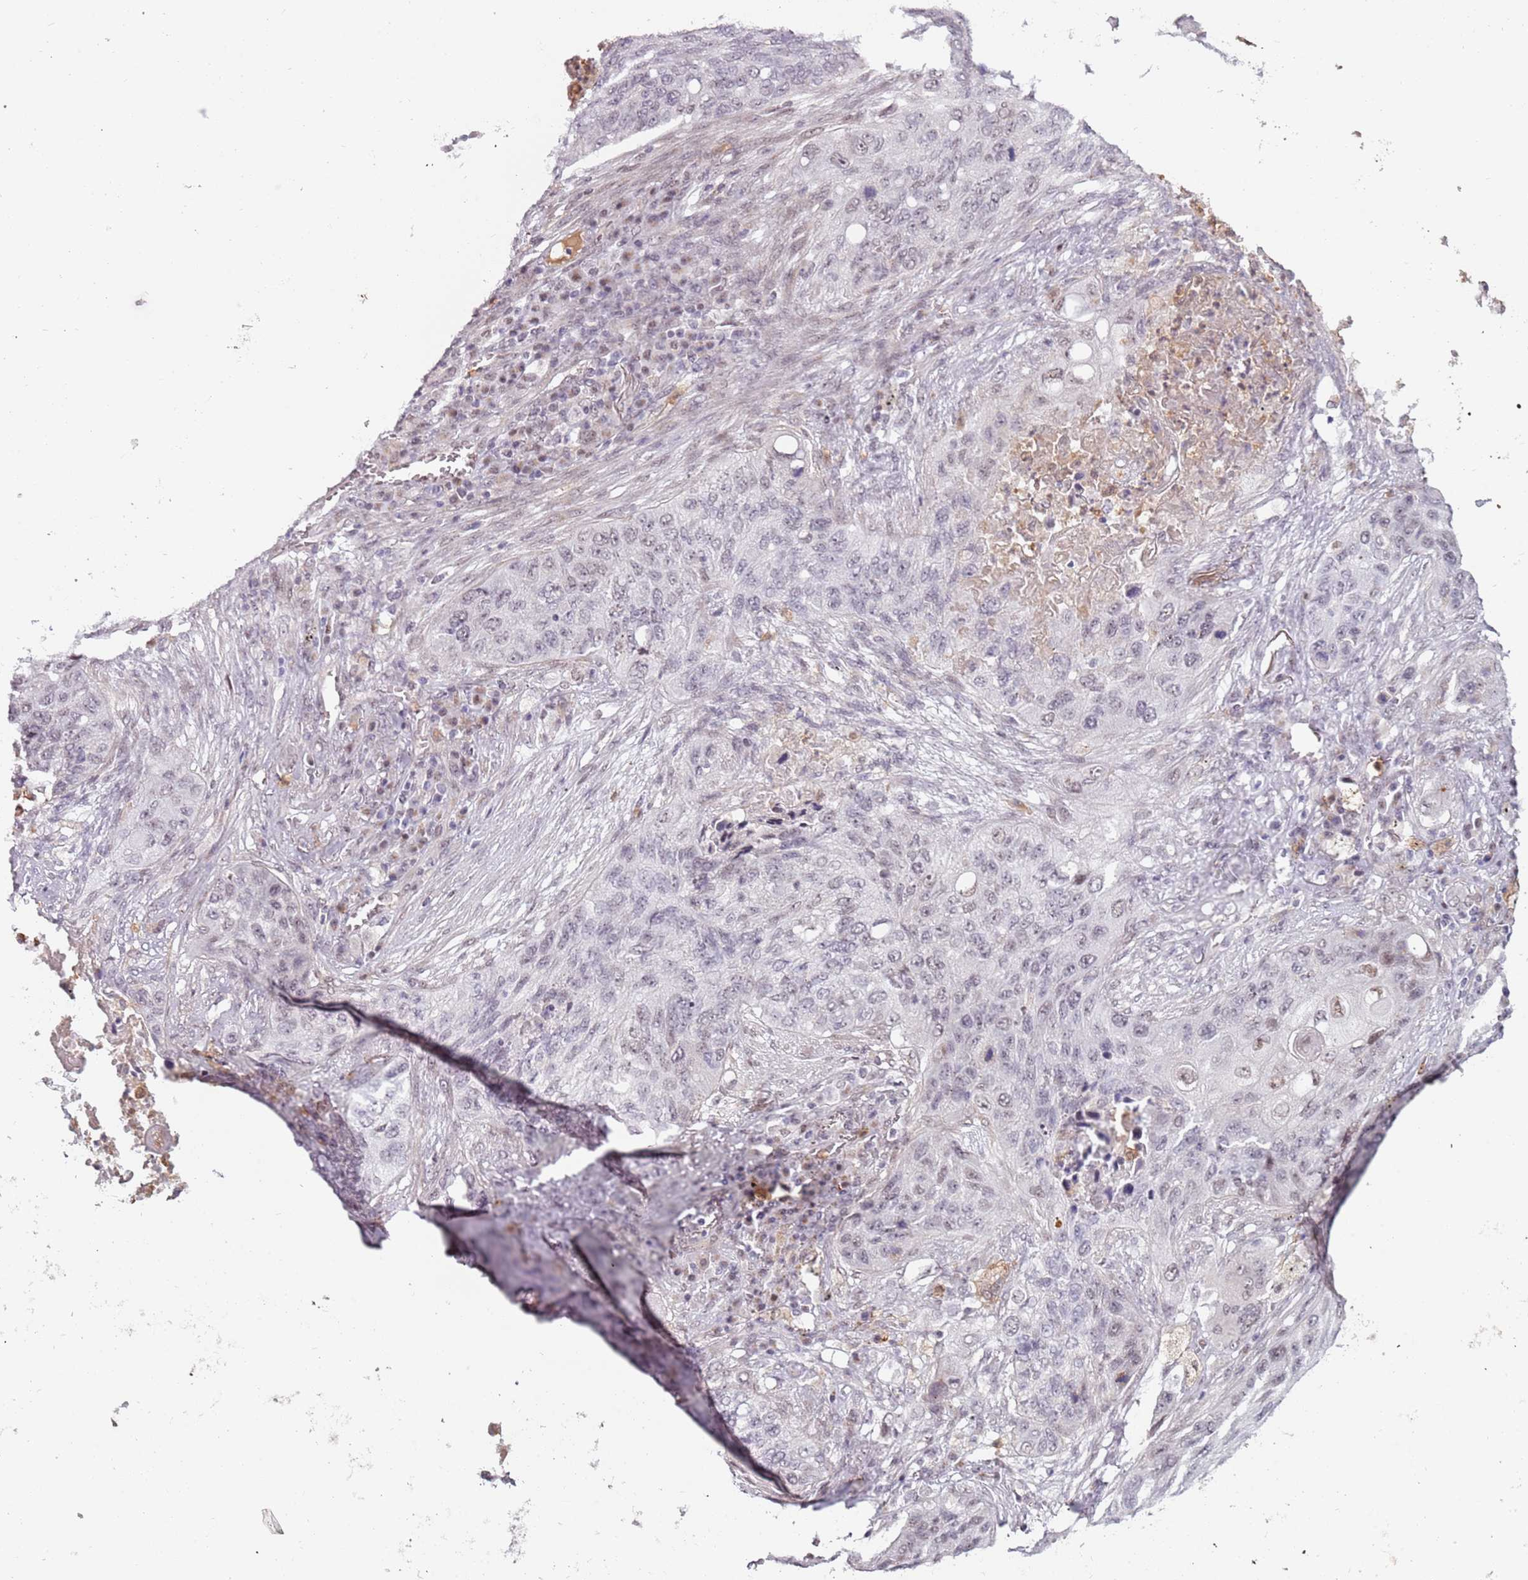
{"staining": {"intensity": "weak", "quantity": "25%-75%", "location": "nuclear"}, "tissue": "lung cancer", "cell_type": "Tumor cells", "image_type": "cancer", "snomed": [{"axis": "morphology", "description": "Squamous cell carcinoma, NOS"}, {"axis": "topography", "description": "Lung"}], "caption": "Immunohistochemical staining of lung squamous cell carcinoma demonstrates low levels of weak nuclear protein staining in about 25%-75% of tumor cells. (DAB IHC with brightfield microscopy, high magnification).", "gene": "REXO4", "patient": {"sex": "female", "age": 63}}